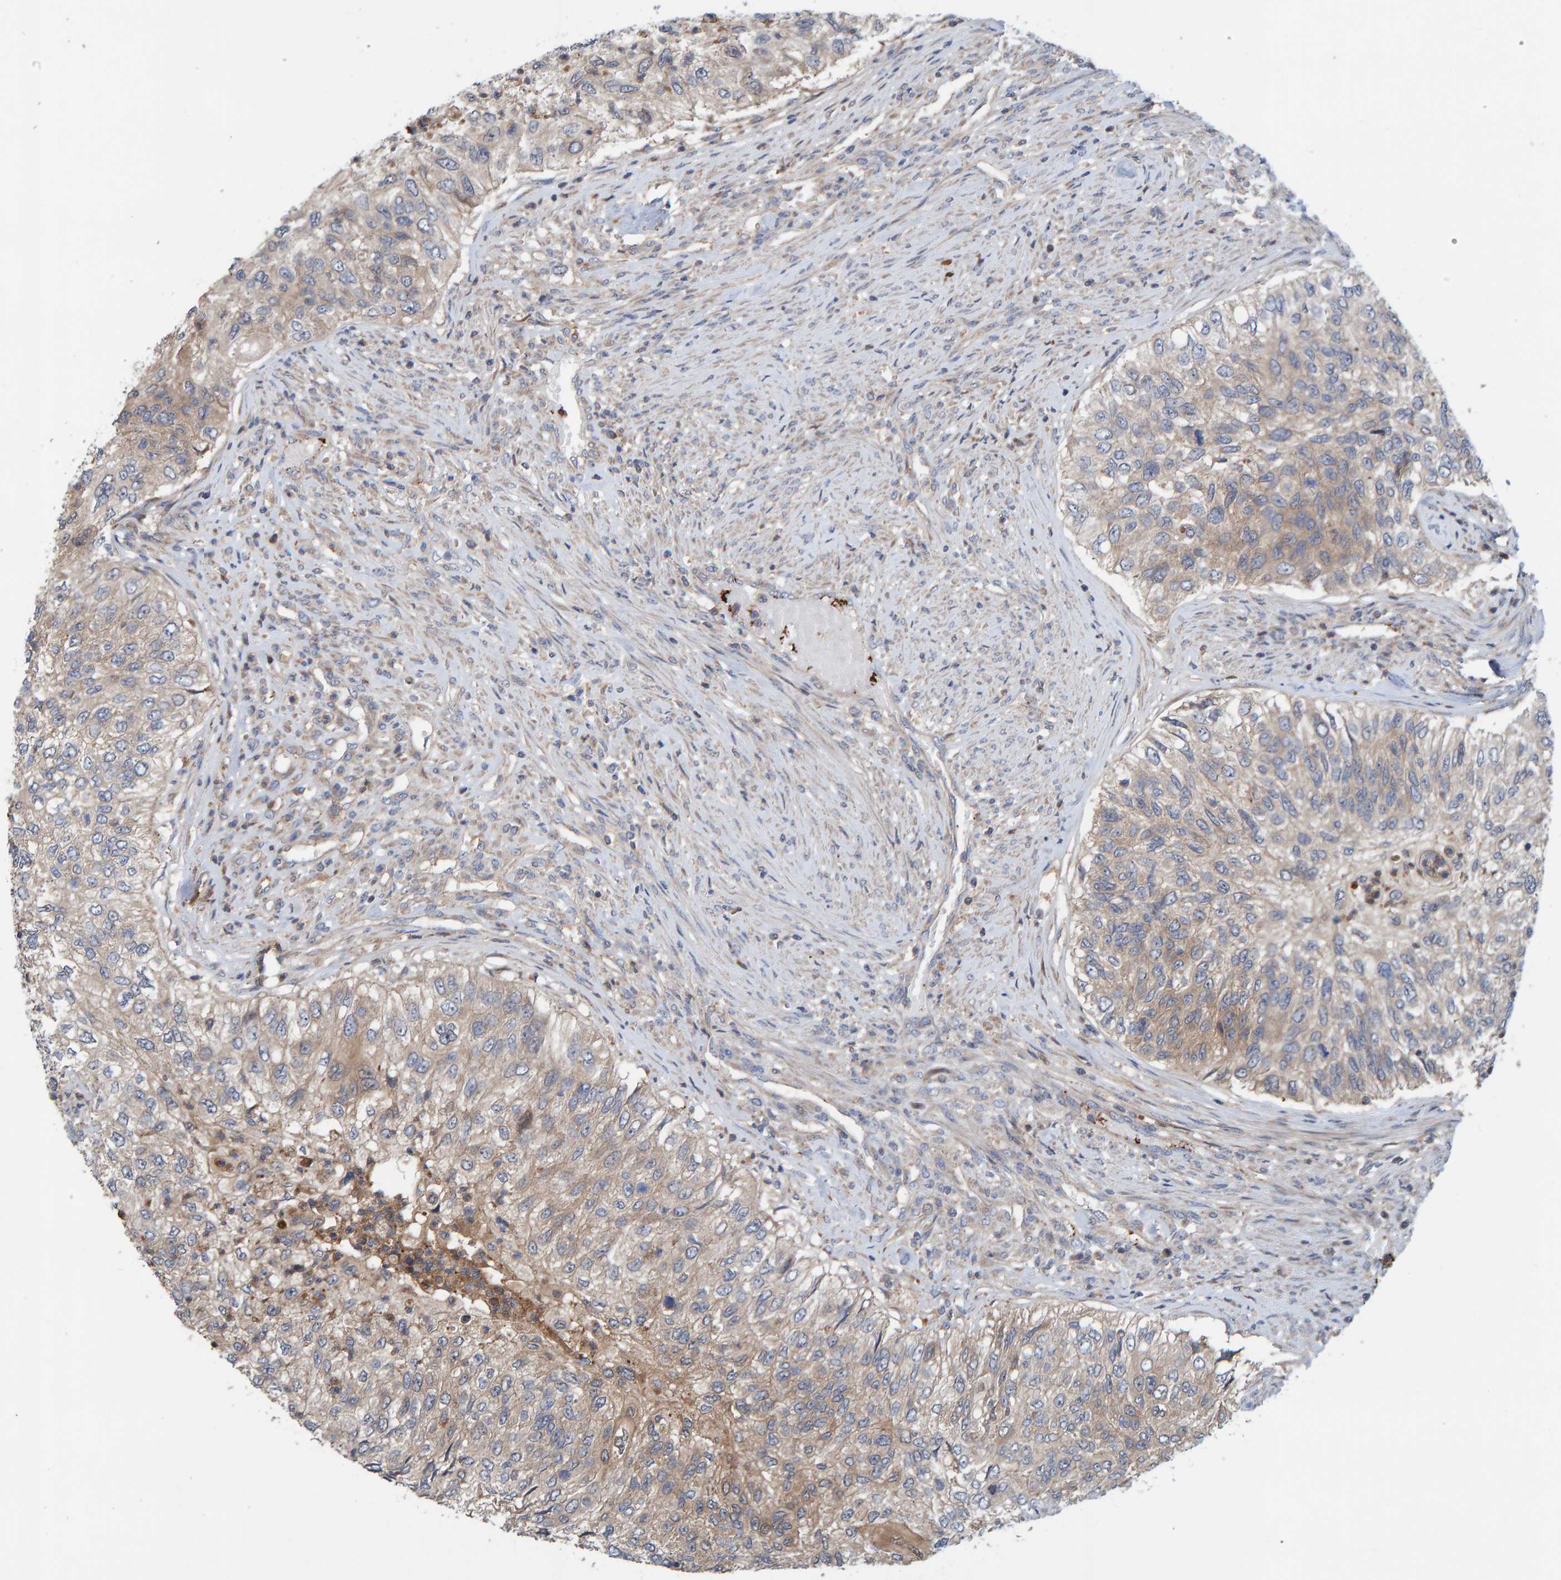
{"staining": {"intensity": "weak", "quantity": "25%-75%", "location": "cytoplasmic/membranous"}, "tissue": "urothelial cancer", "cell_type": "Tumor cells", "image_type": "cancer", "snomed": [{"axis": "morphology", "description": "Urothelial carcinoma, High grade"}, {"axis": "topography", "description": "Urinary bladder"}], "caption": "Immunohistochemical staining of human urothelial cancer demonstrates low levels of weak cytoplasmic/membranous positivity in approximately 25%-75% of tumor cells.", "gene": "KIAA0753", "patient": {"sex": "female", "age": 60}}